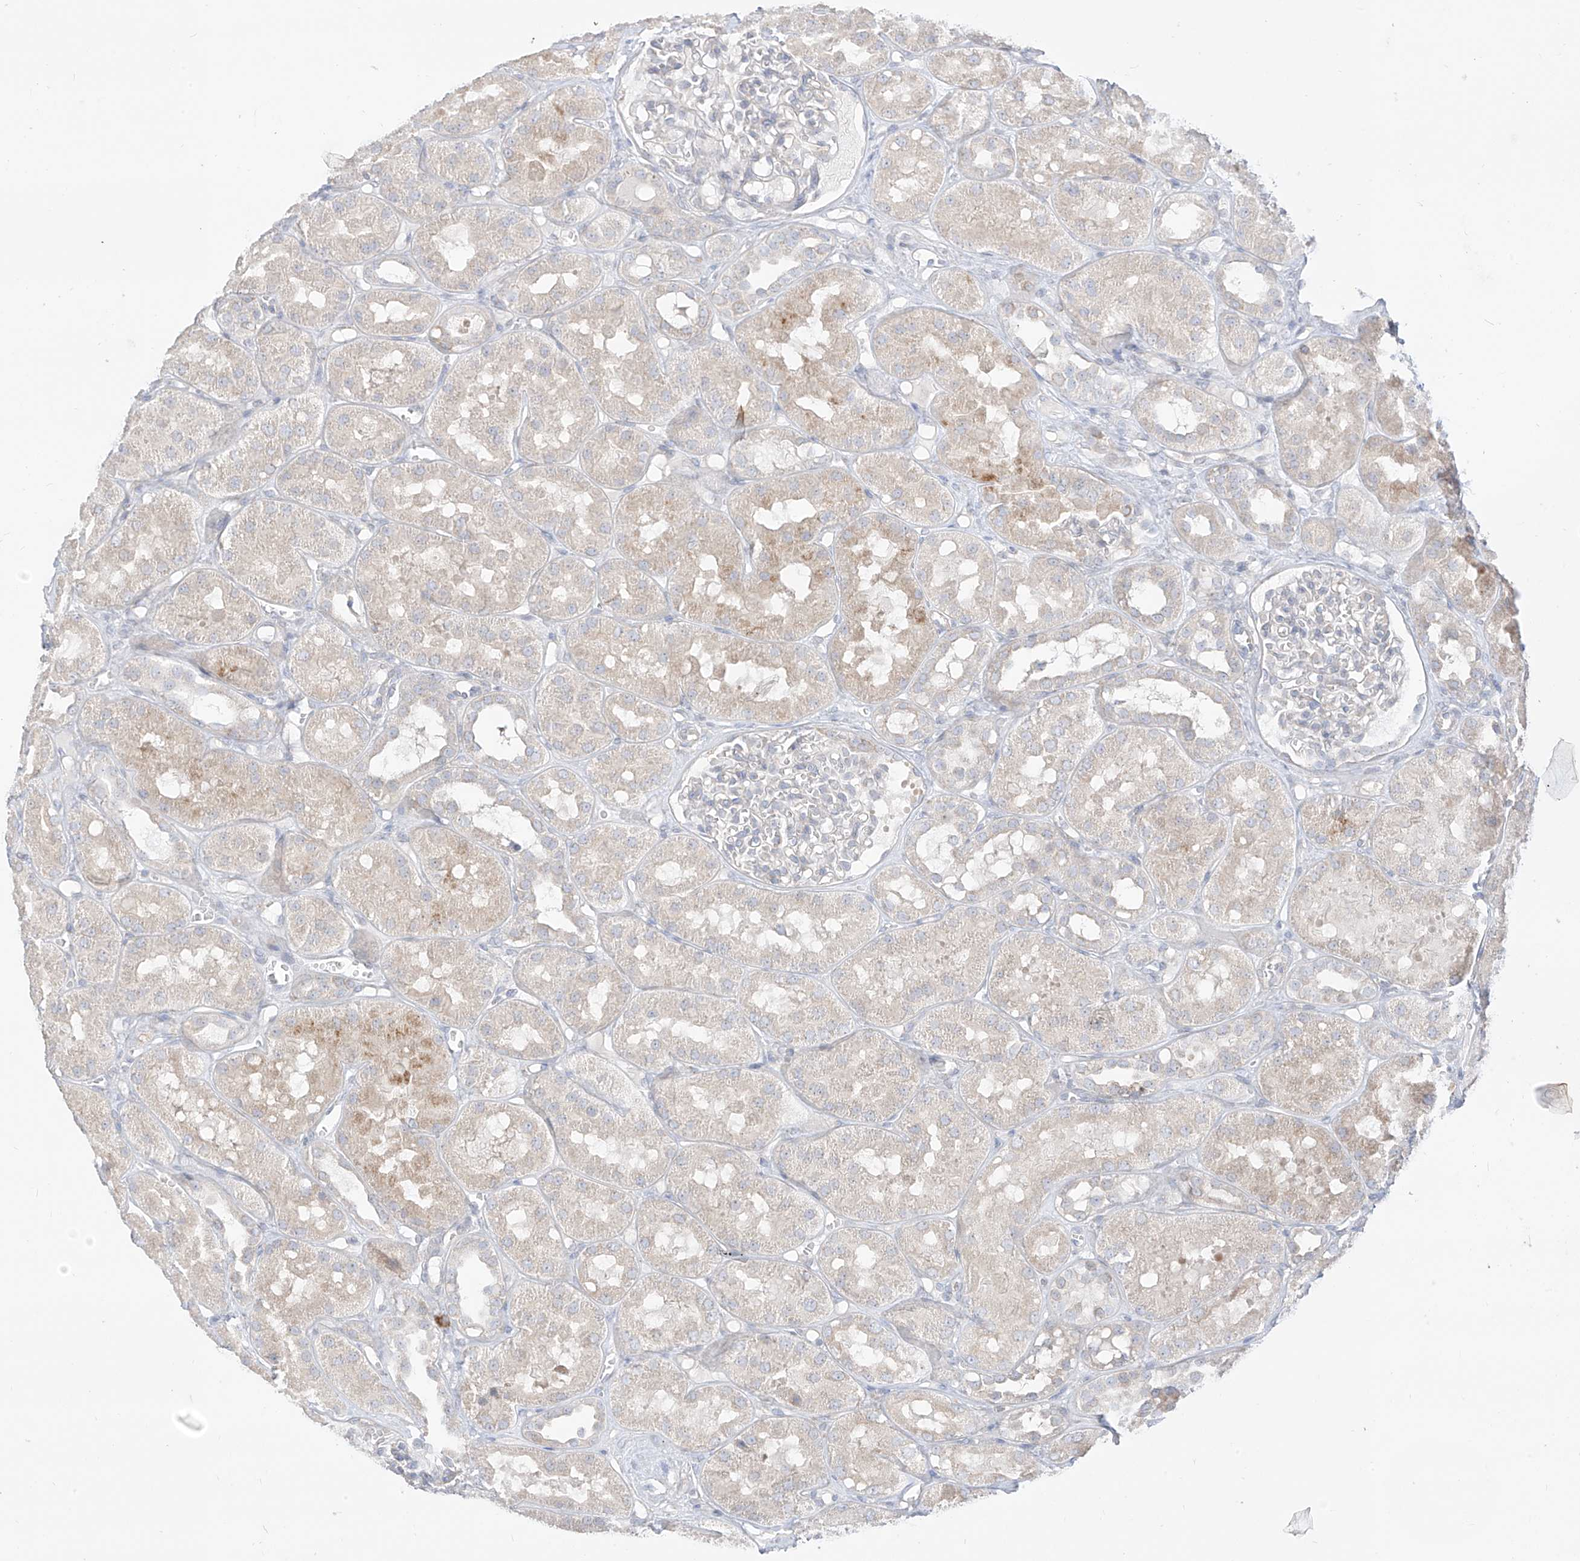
{"staining": {"intensity": "negative", "quantity": "none", "location": "none"}, "tissue": "kidney", "cell_type": "Cells in glomeruli", "image_type": "normal", "snomed": [{"axis": "morphology", "description": "Normal tissue, NOS"}, {"axis": "topography", "description": "Kidney"}], "caption": "A high-resolution micrograph shows IHC staining of unremarkable kidney, which shows no significant expression in cells in glomeruli.", "gene": "SYTL3", "patient": {"sex": "male", "age": 16}}